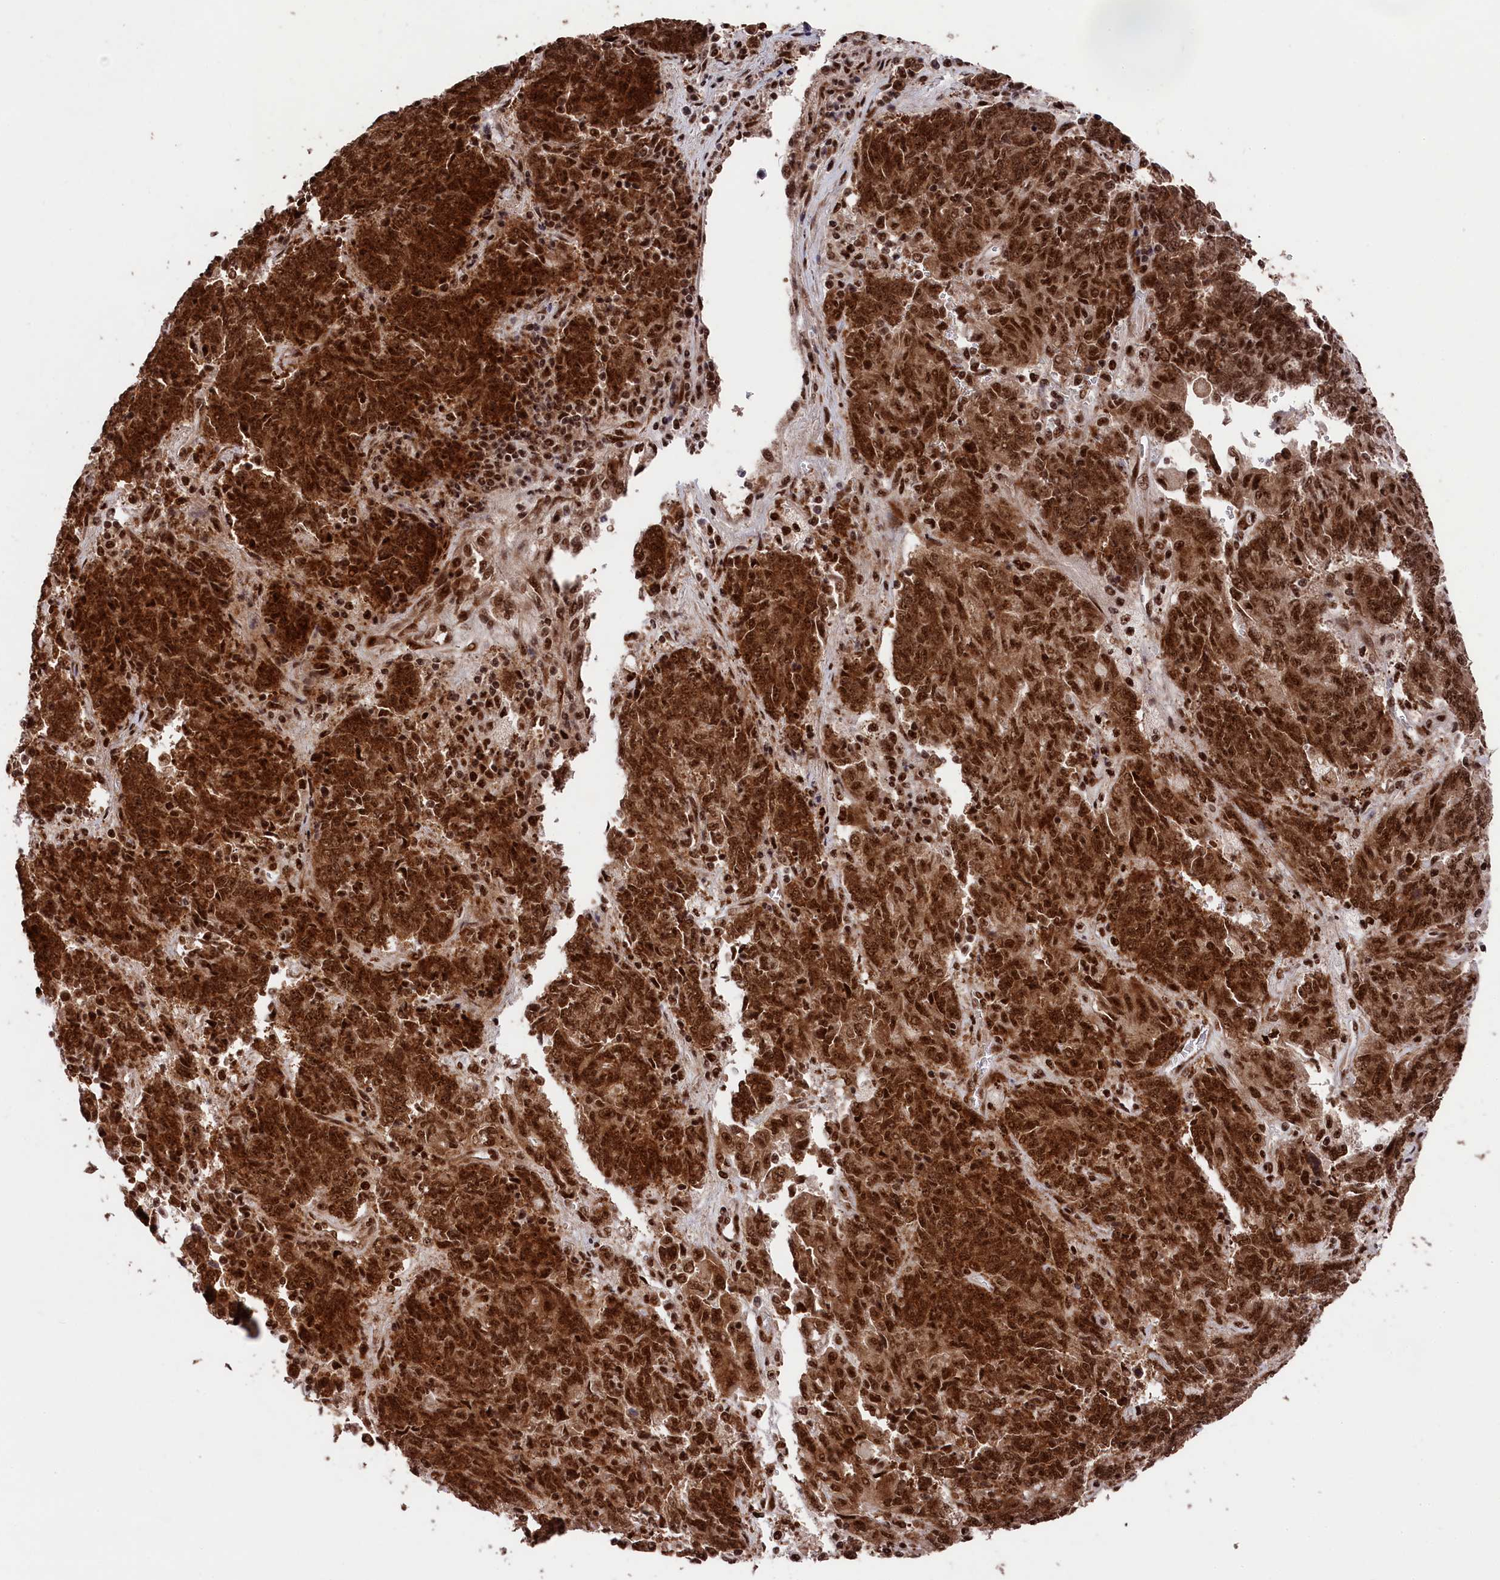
{"staining": {"intensity": "strong", "quantity": ">75%", "location": "cytoplasmic/membranous,nuclear"}, "tissue": "endometrial cancer", "cell_type": "Tumor cells", "image_type": "cancer", "snomed": [{"axis": "morphology", "description": "Adenocarcinoma, NOS"}, {"axis": "topography", "description": "Endometrium"}], "caption": "The histopathology image reveals staining of endometrial cancer (adenocarcinoma), revealing strong cytoplasmic/membranous and nuclear protein positivity (brown color) within tumor cells.", "gene": "PRPF31", "patient": {"sex": "female", "age": 80}}